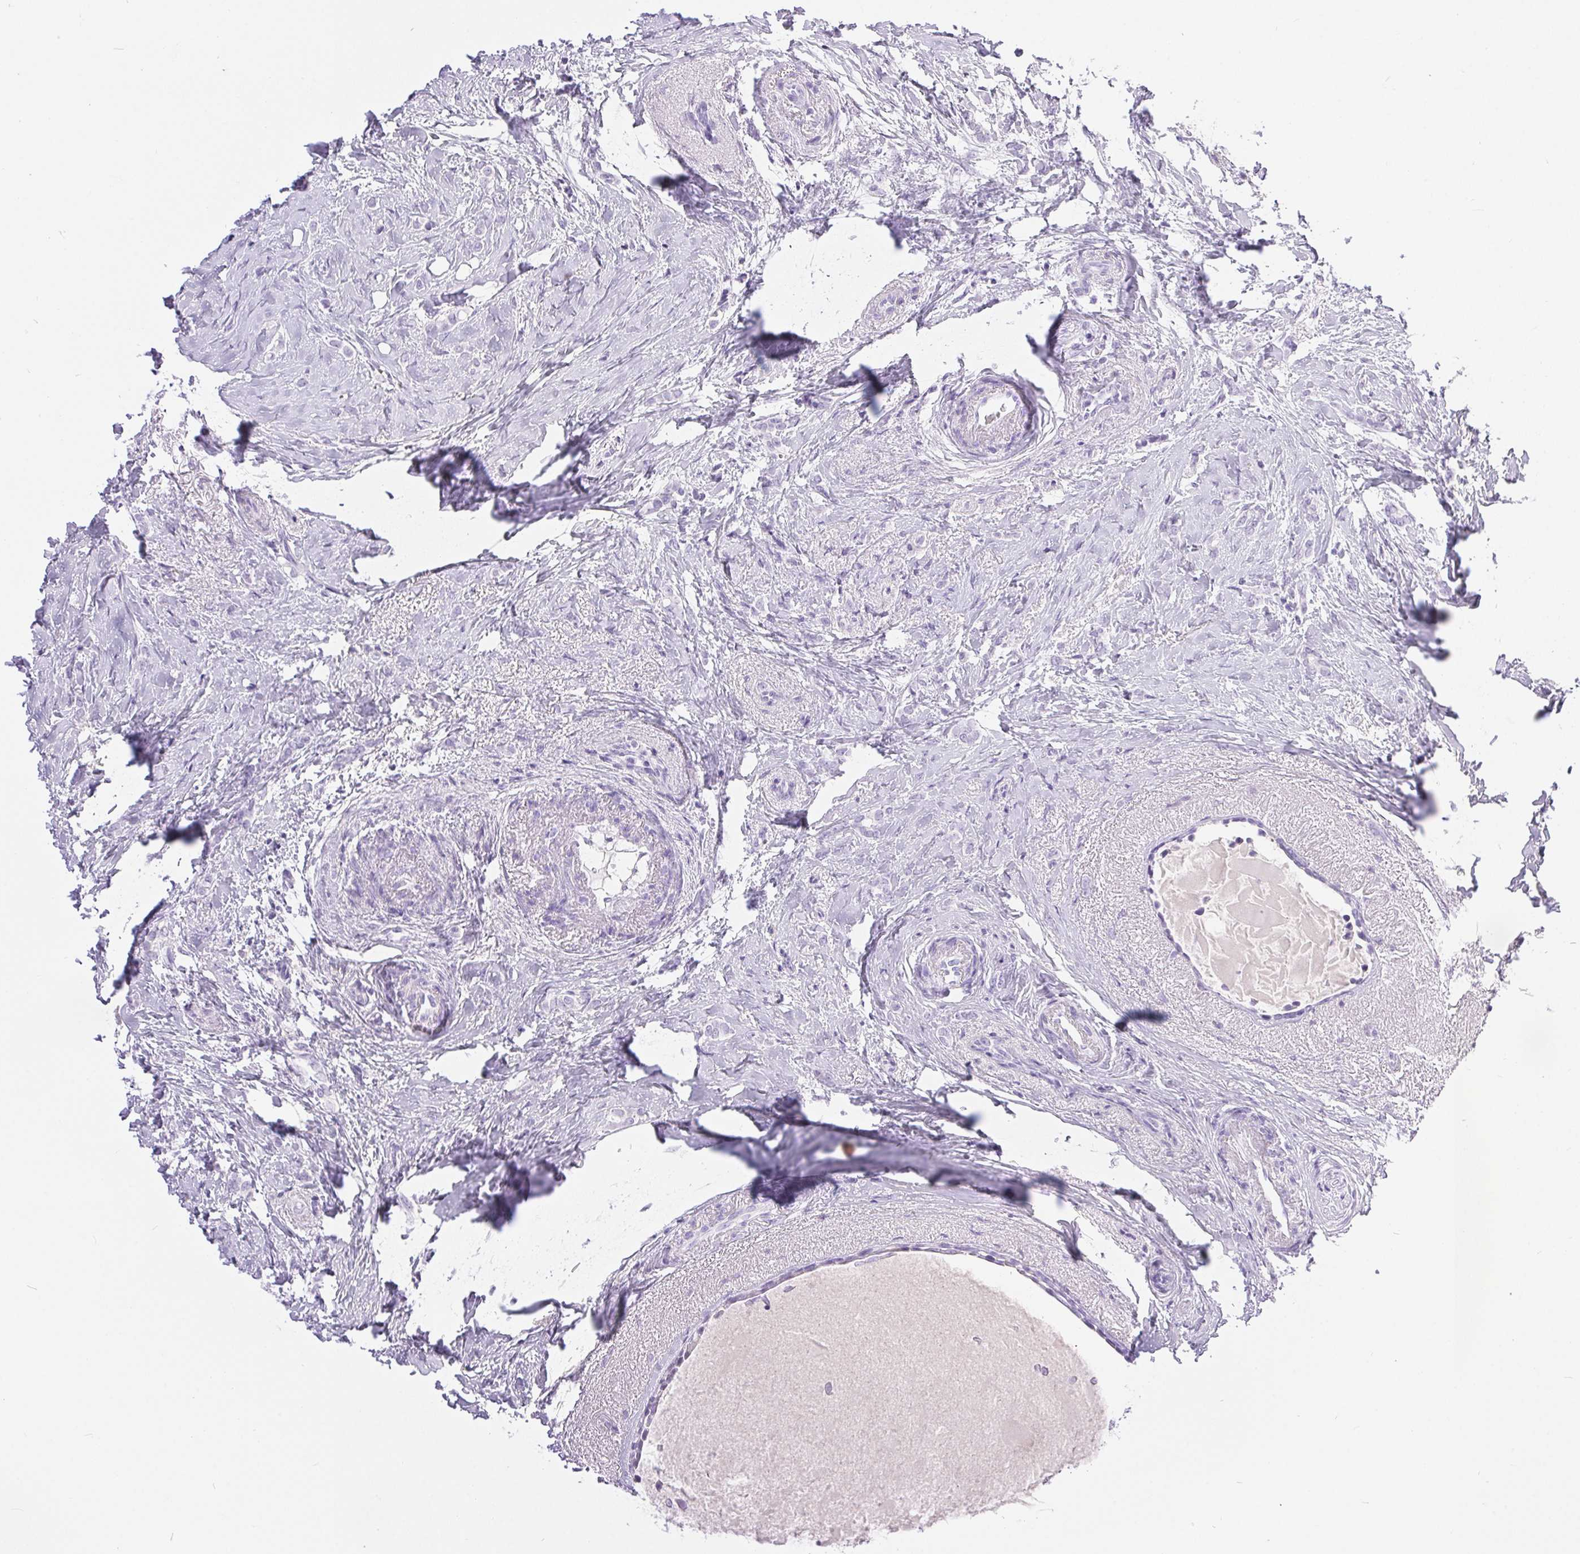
{"staining": {"intensity": "negative", "quantity": "none", "location": "none"}, "tissue": "breast cancer", "cell_type": "Tumor cells", "image_type": "cancer", "snomed": [{"axis": "morphology", "description": "Normal tissue, NOS"}, {"axis": "morphology", "description": "Duct carcinoma"}, {"axis": "topography", "description": "Breast"}], "caption": "This is an immunohistochemistry (IHC) histopathology image of breast cancer (infiltrating ductal carcinoma). There is no expression in tumor cells.", "gene": "XDH", "patient": {"sex": "female", "age": 77}}